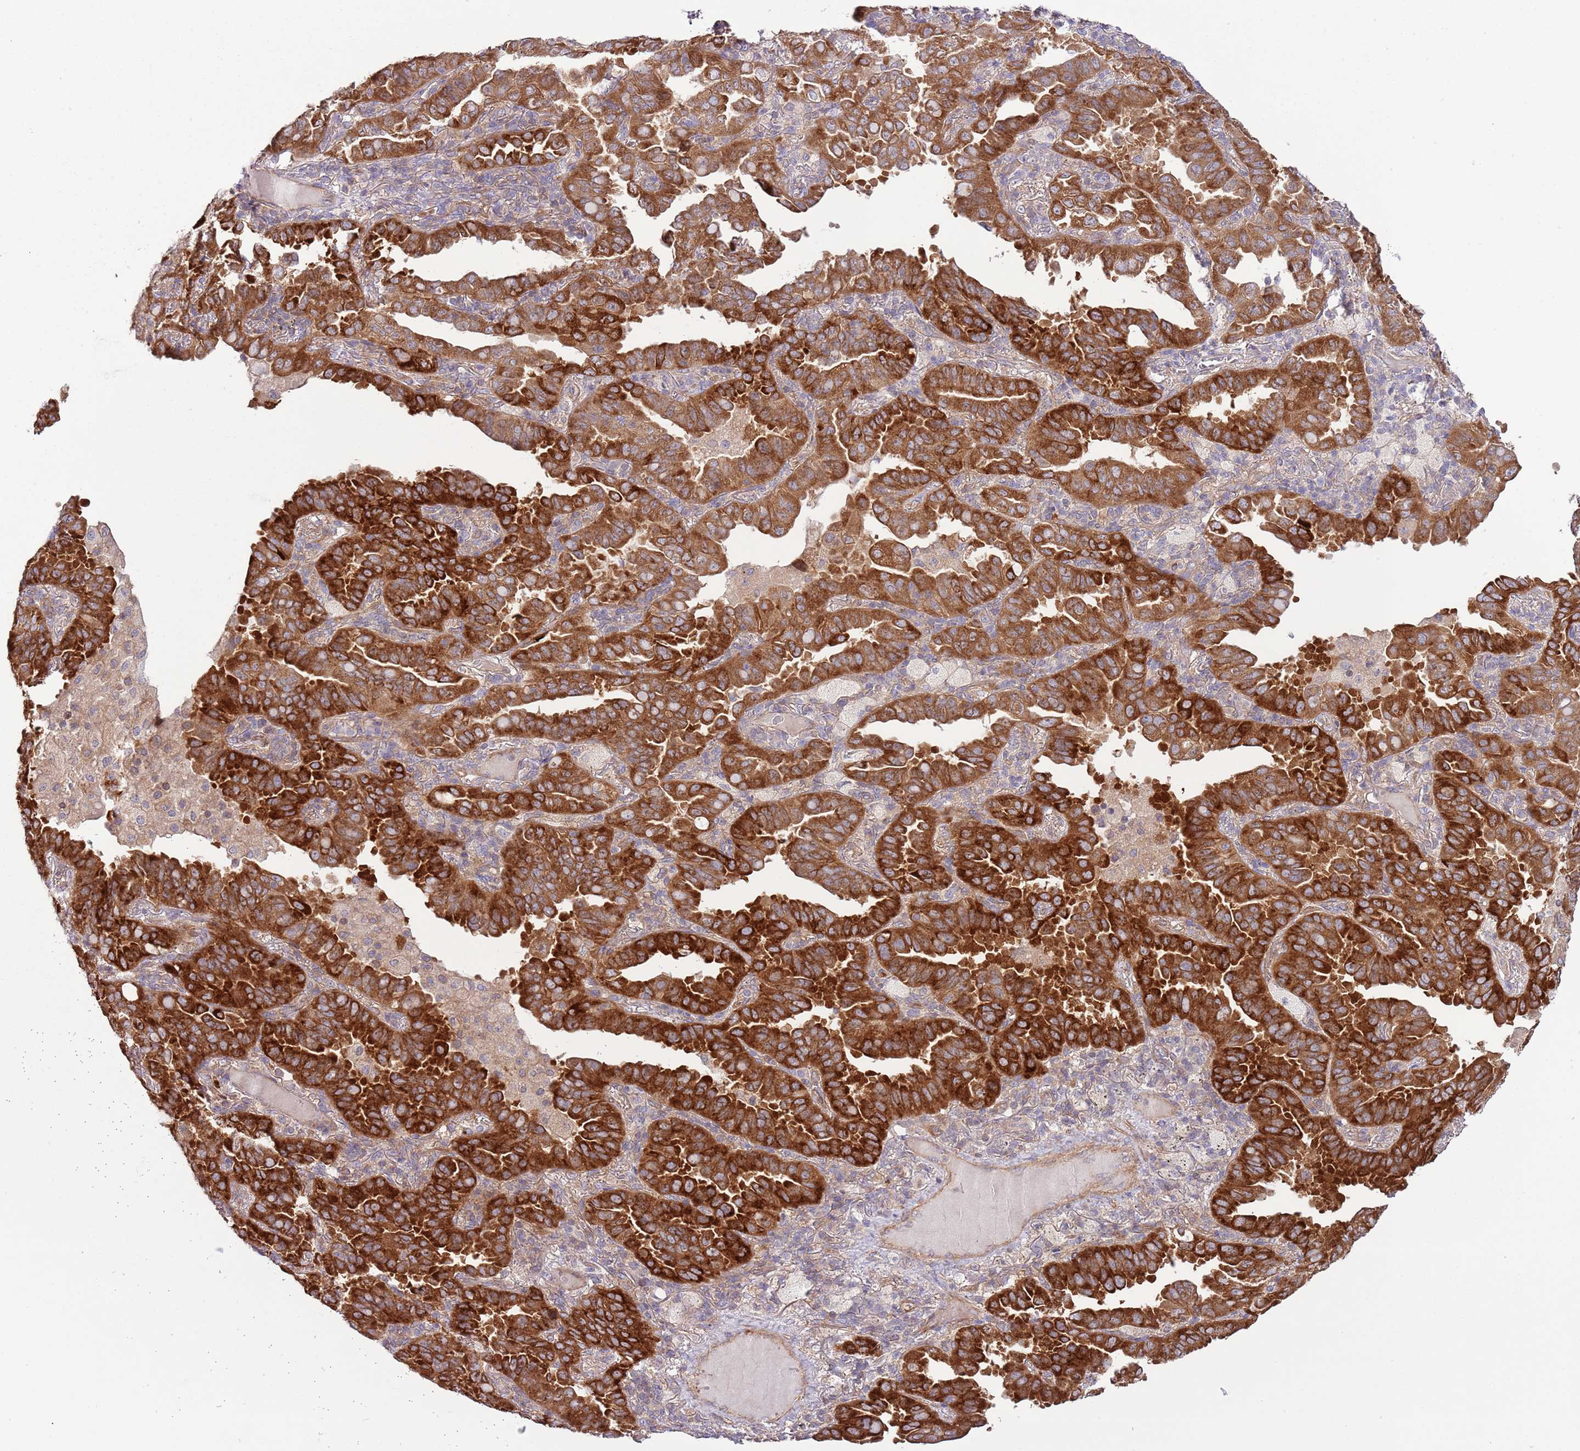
{"staining": {"intensity": "strong", "quantity": ">75%", "location": "cytoplasmic/membranous"}, "tissue": "lung cancer", "cell_type": "Tumor cells", "image_type": "cancer", "snomed": [{"axis": "morphology", "description": "Adenocarcinoma, NOS"}, {"axis": "topography", "description": "Lung"}], "caption": "A high-resolution image shows IHC staining of lung adenocarcinoma, which displays strong cytoplasmic/membranous expression in about >75% of tumor cells.", "gene": "LPIN2", "patient": {"sex": "male", "age": 64}}